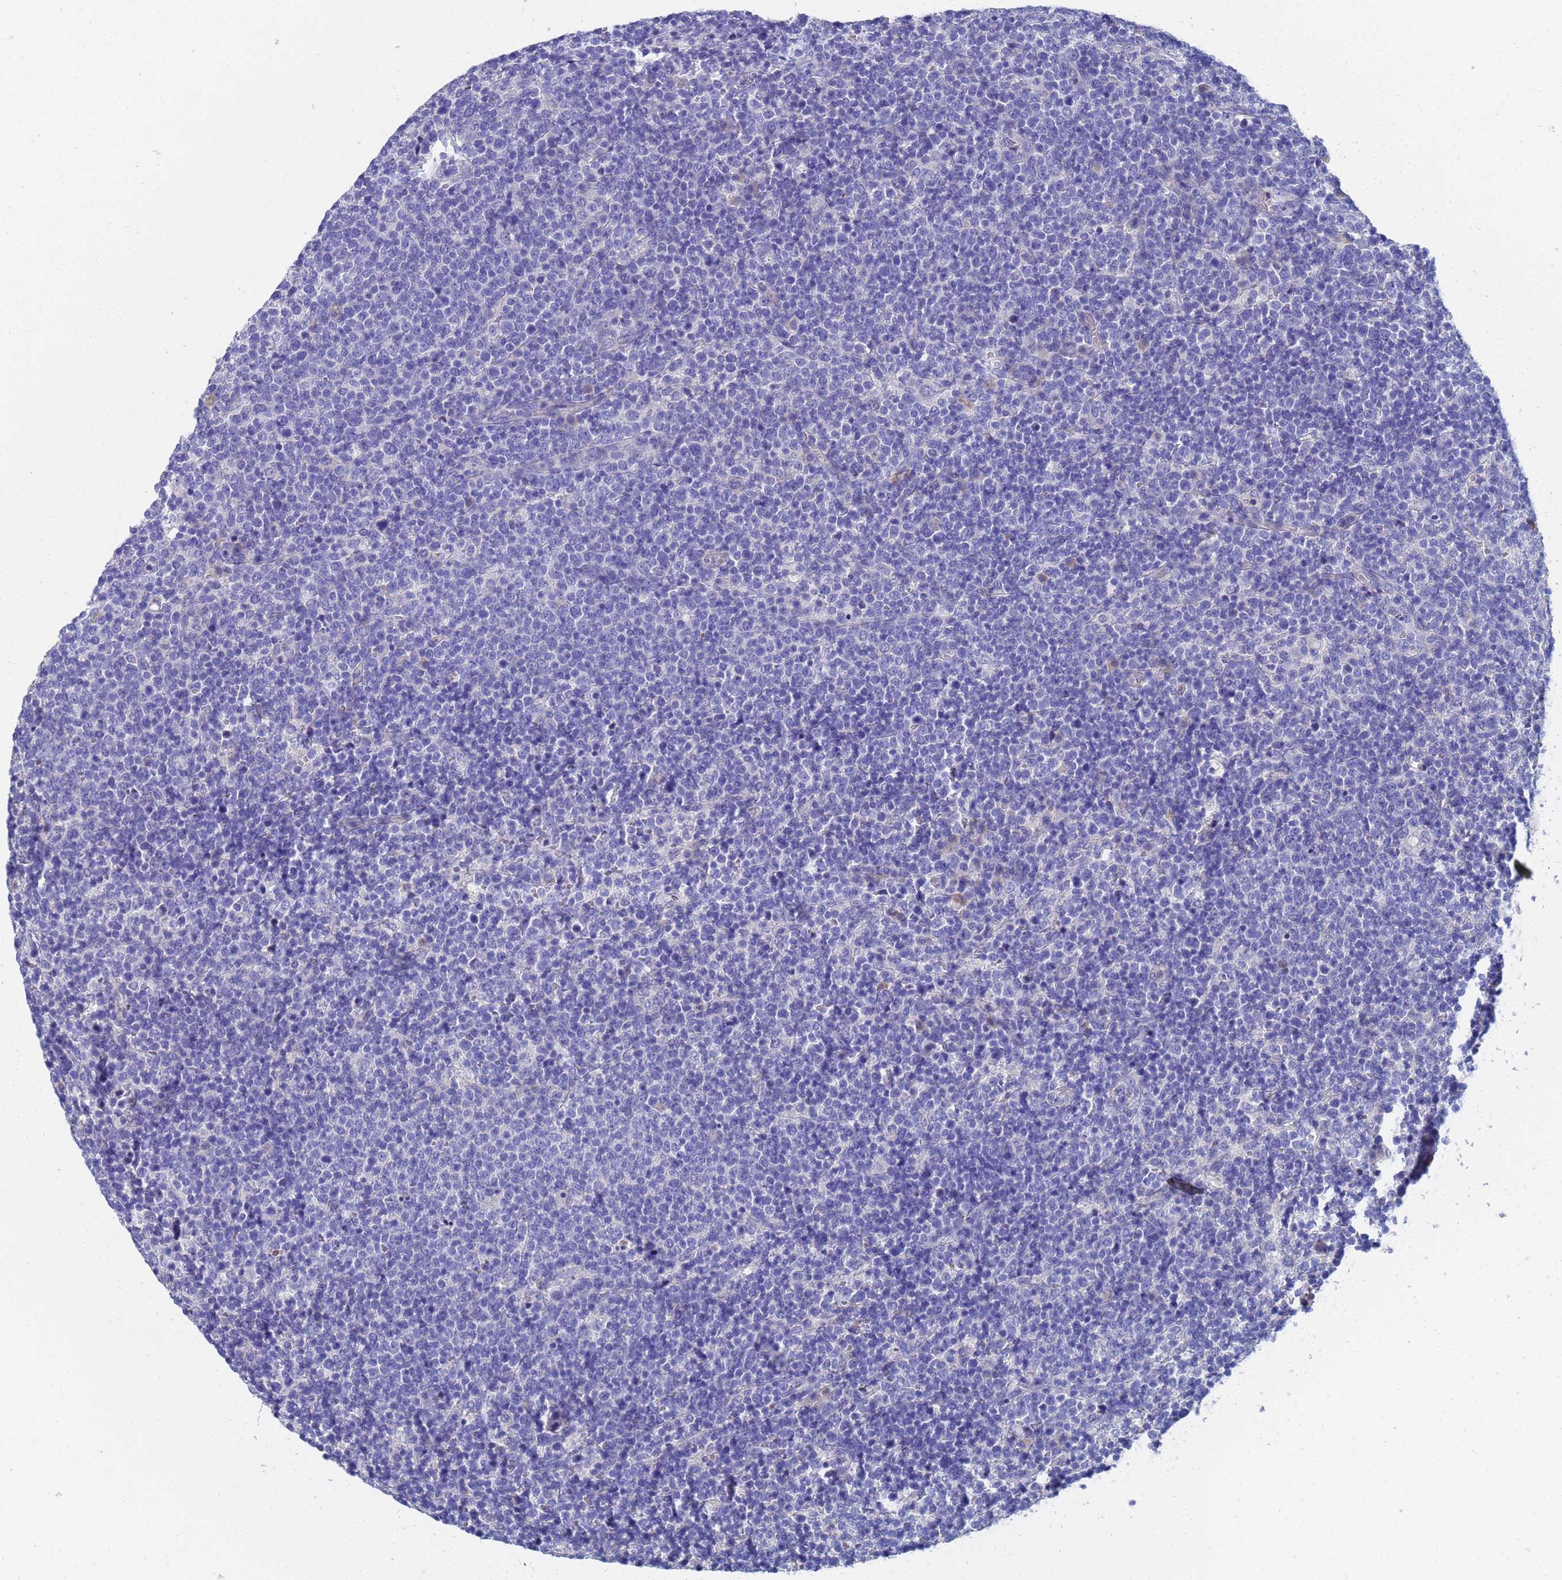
{"staining": {"intensity": "negative", "quantity": "none", "location": "none"}, "tissue": "lymphoma", "cell_type": "Tumor cells", "image_type": "cancer", "snomed": [{"axis": "morphology", "description": "Malignant lymphoma, non-Hodgkin's type, High grade"}, {"axis": "topography", "description": "Lymph node"}], "caption": "This photomicrograph is of lymphoma stained with IHC to label a protein in brown with the nuclei are counter-stained blue. There is no expression in tumor cells.", "gene": "LBX2", "patient": {"sex": "male", "age": 61}}